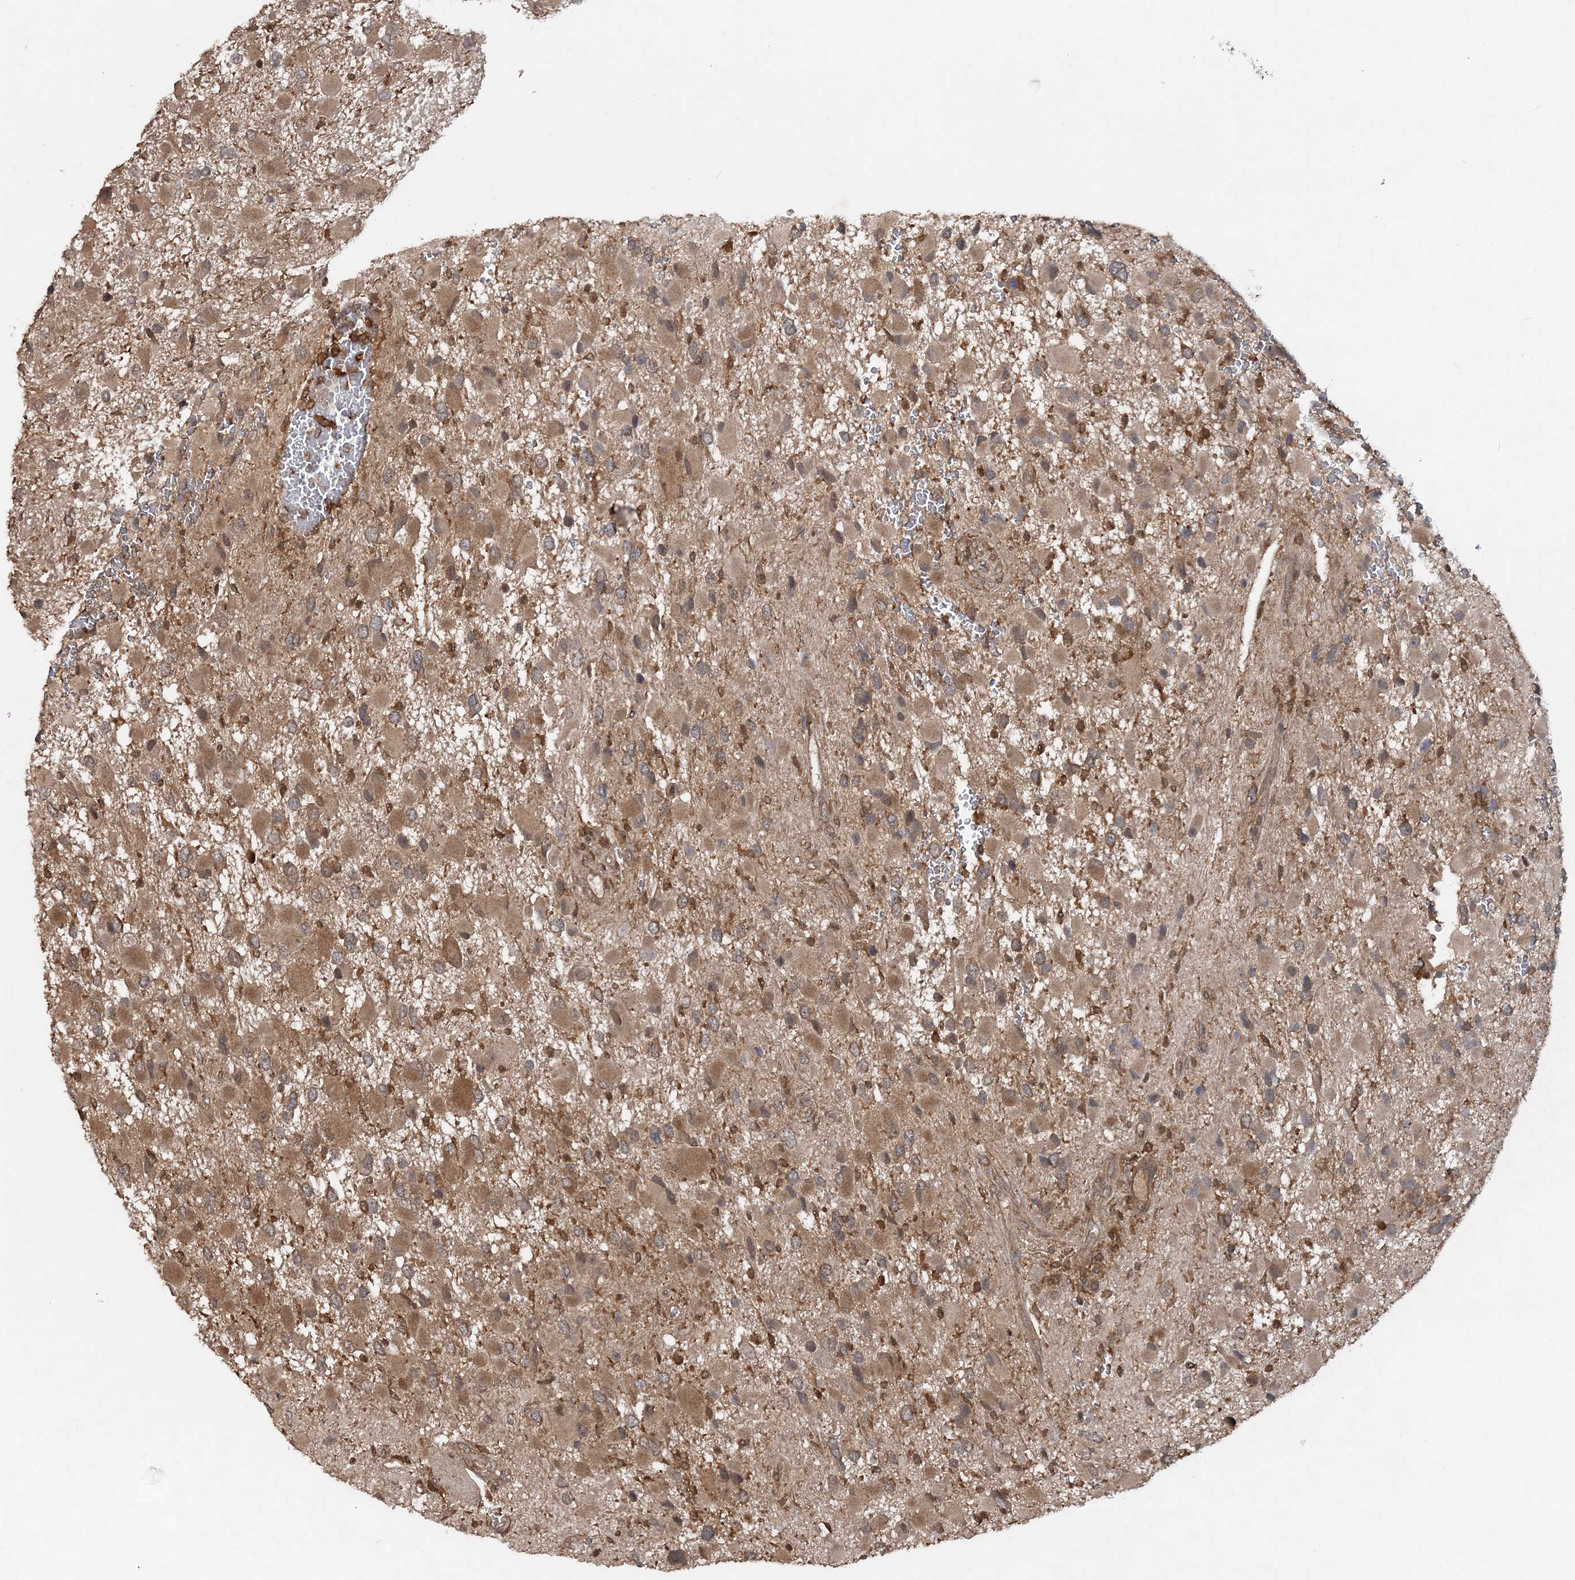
{"staining": {"intensity": "moderate", "quantity": ">75%", "location": "cytoplasmic/membranous"}, "tissue": "glioma", "cell_type": "Tumor cells", "image_type": "cancer", "snomed": [{"axis": "morphology", "description": "Glioma, malignant, High grade"}, {"axis": "topography", "description": "Brain"}], "caption": "Approximately >75% of tumor cells in malignant glioma (high-grade) reveal moderate cytoplasmic/membranous protein expression as visualized by brown immunohistochemical staining.", "gene": "LACC1", "patient": {"sex": "male", "age": 53}}